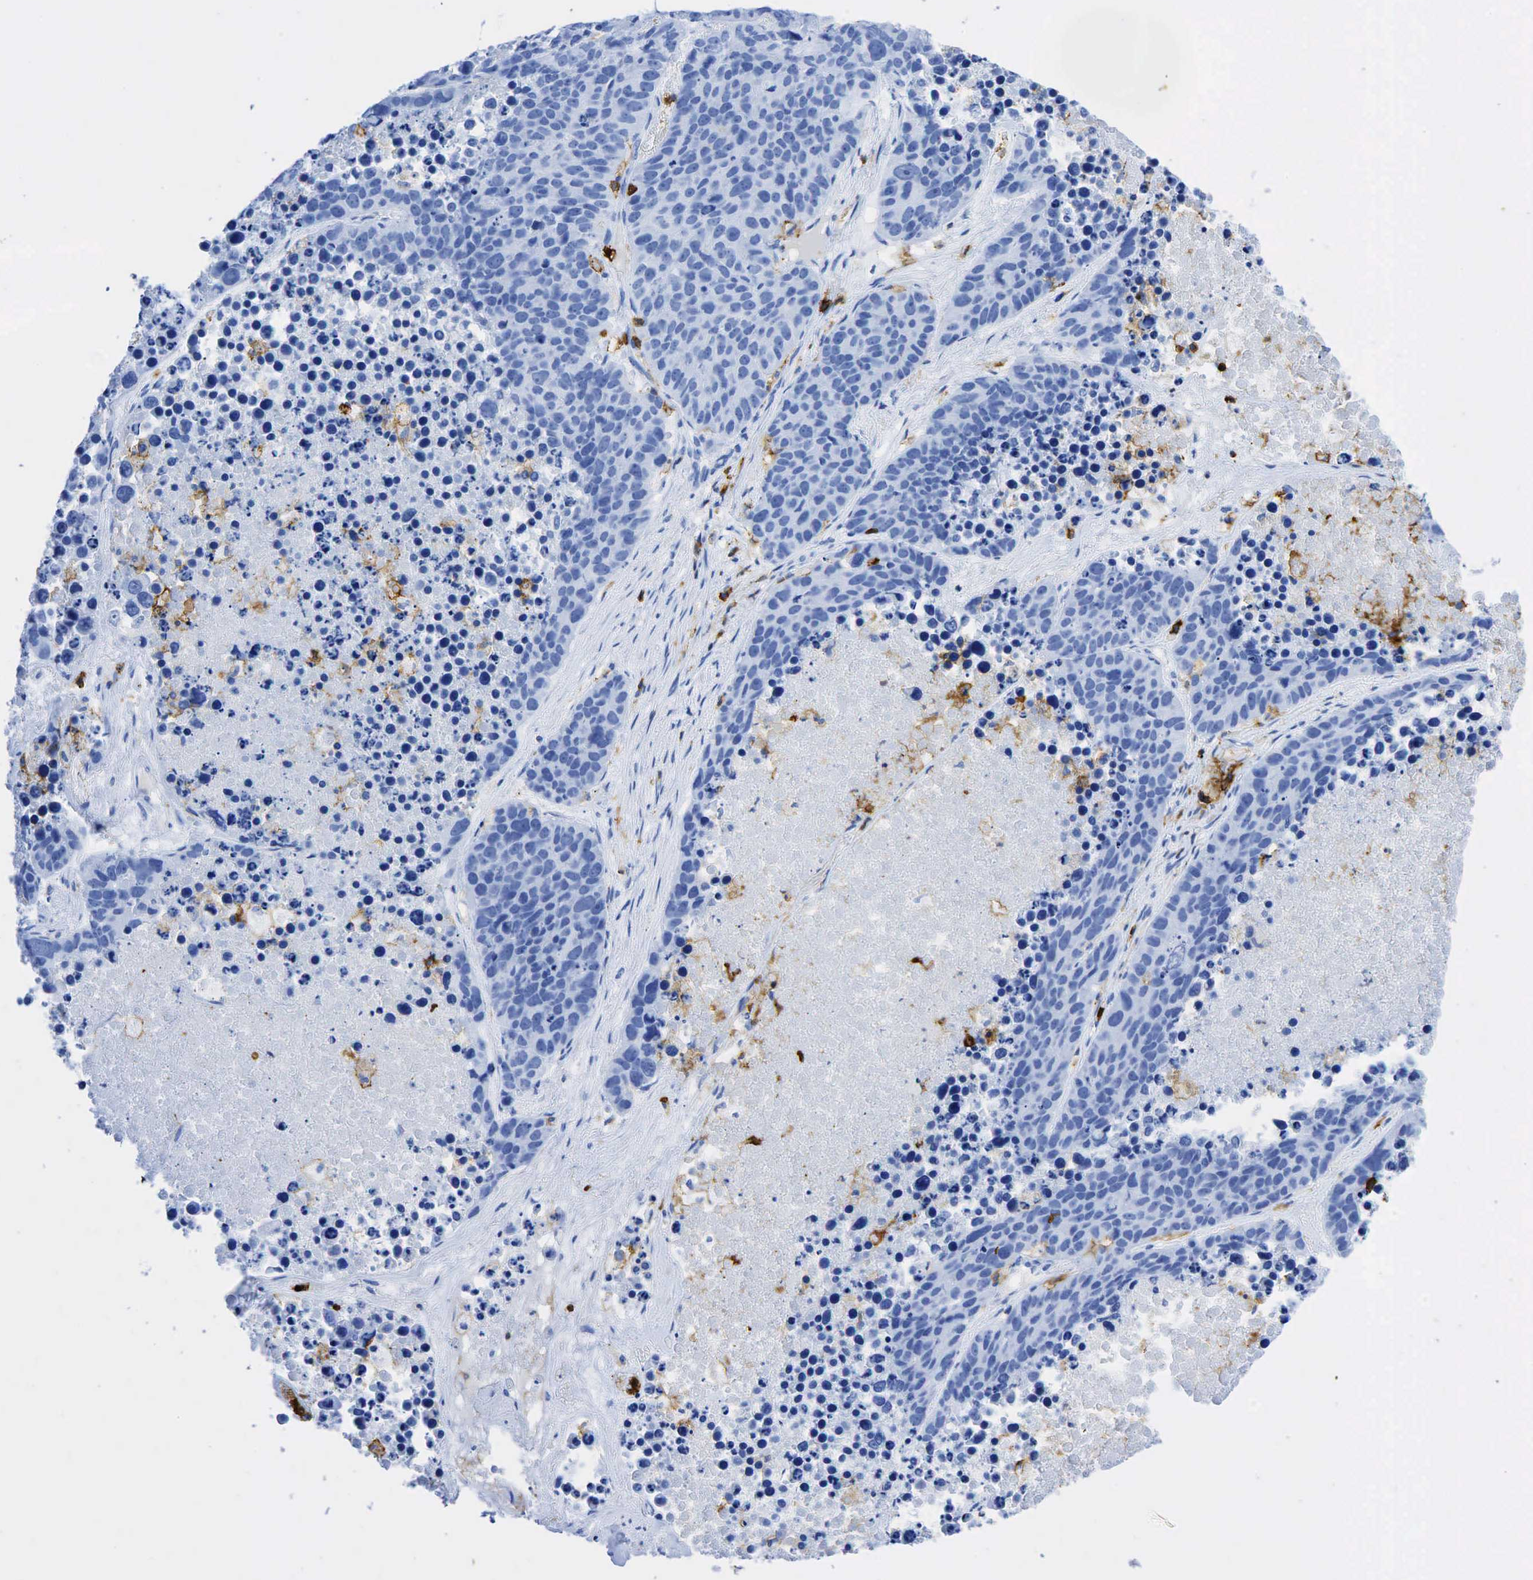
{"staining": {"intensity": "negative", "quantity": "none", "location": "none"}, "tissue": "lung cancer", "cell_type": "Tumor cells", "image_type": "cancer", "snomed": [{"axis": "morphology", "description": "Carcinoid, malignant, NOS"}, {"axis": "topography", "description": "Lung"}], "caption": "High magnification brightfield microscopy of lung malignant carcinoid stained with DAB (3,3'-diaminobenzidine) (brown) and counterstained with hematoxylin (blue): tumor cells show no significant staining.", "gene": "PTPRC", "patient": {"sex": "male", "age": 60}}